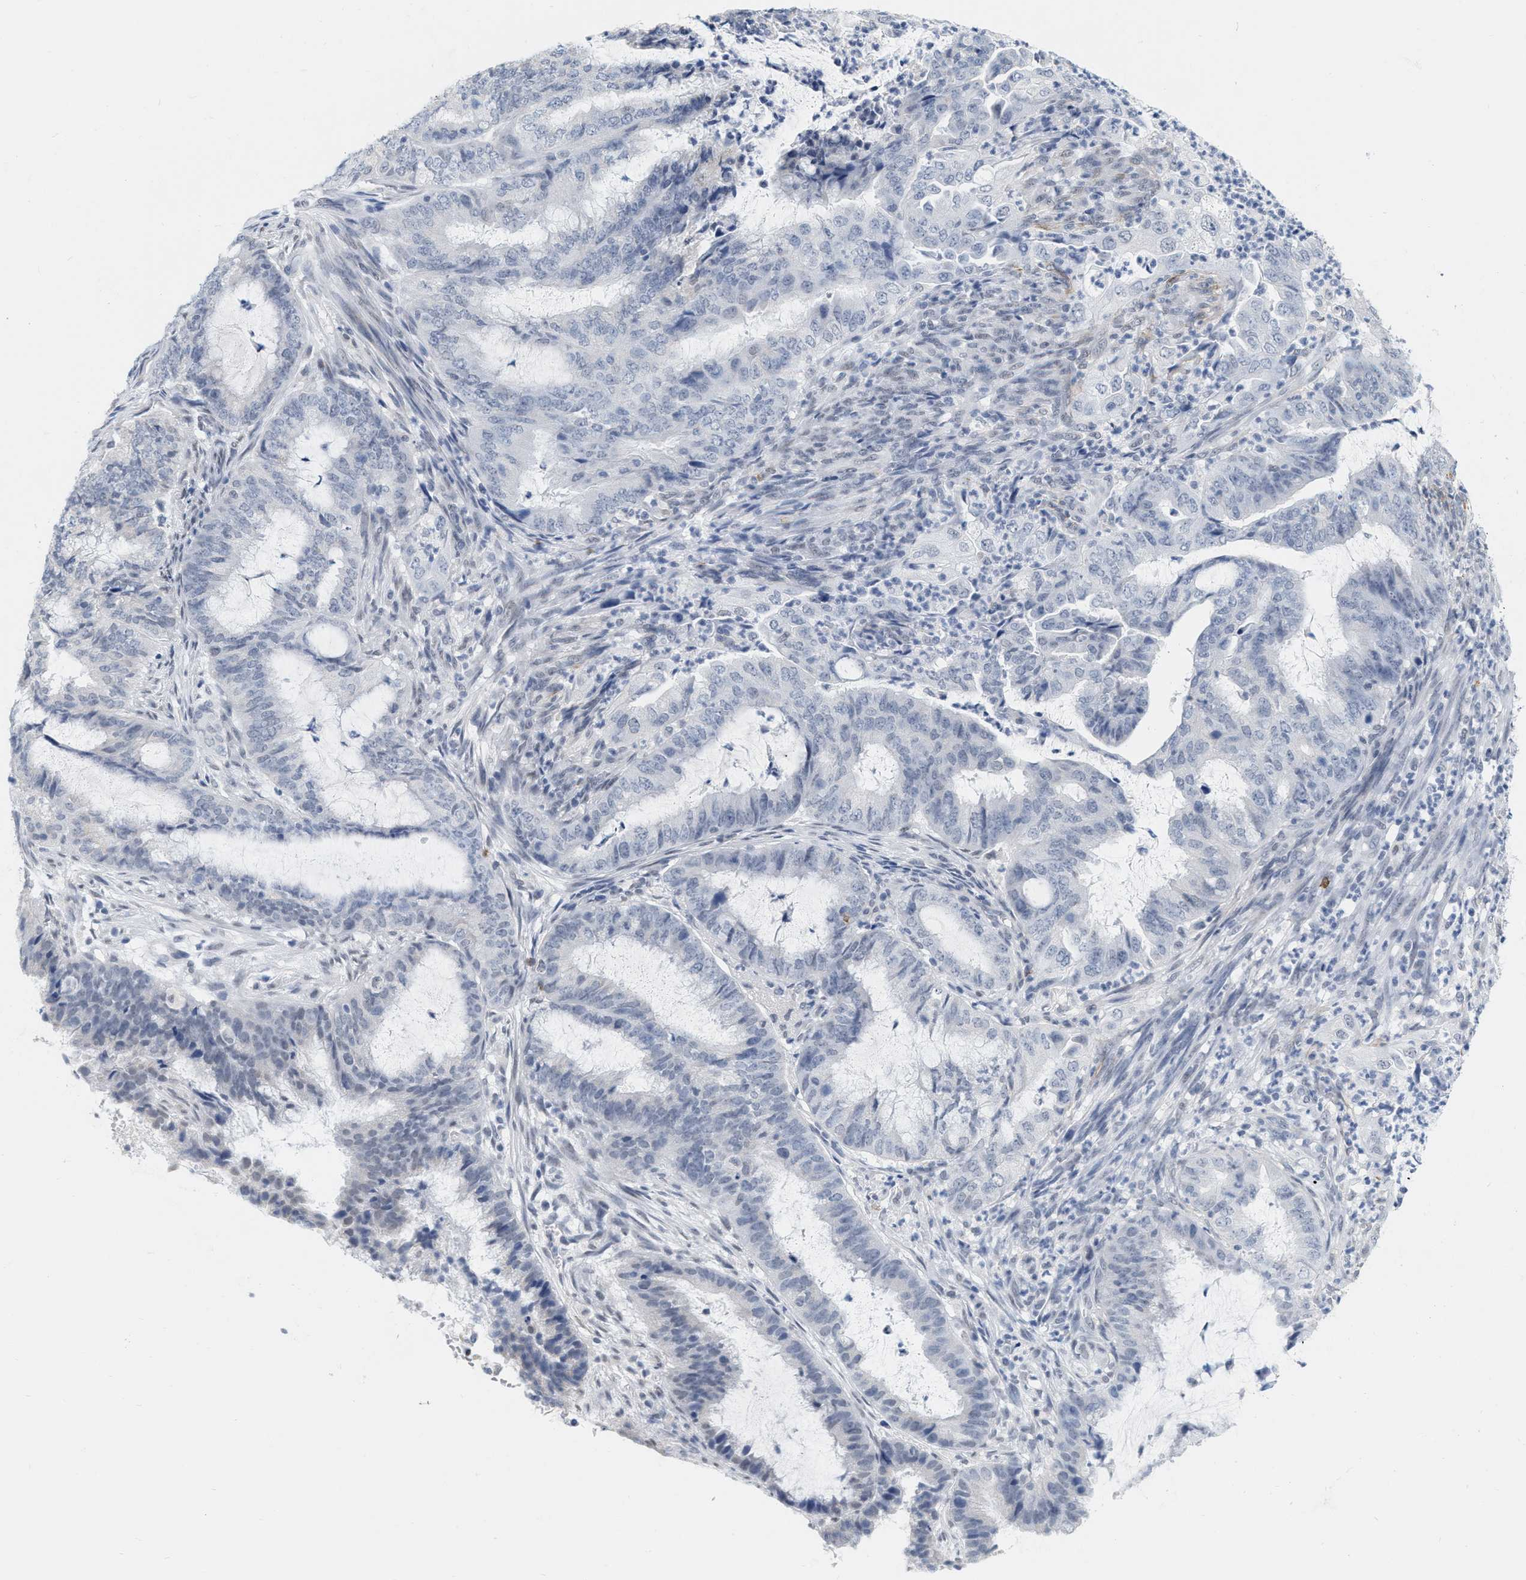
{"staining": {"intensity": "negative", "quantity": "none", "location": "none"}, "tissue": "endometrial cancer", "cell_type": "Tumor cells", "image_type": "cancer", "snomed": [{"axis": "morphology", "description": "Adenocarcinoma, NOS"}, {"axis": "topography", "description": "Endometrium"}], "caption": "The photomicrograph exhibits no staining of tumor cells in endometrial adenocarcinoma.", "gene": "XIRP1", "patient": {"sex": "female", "age": 51}}